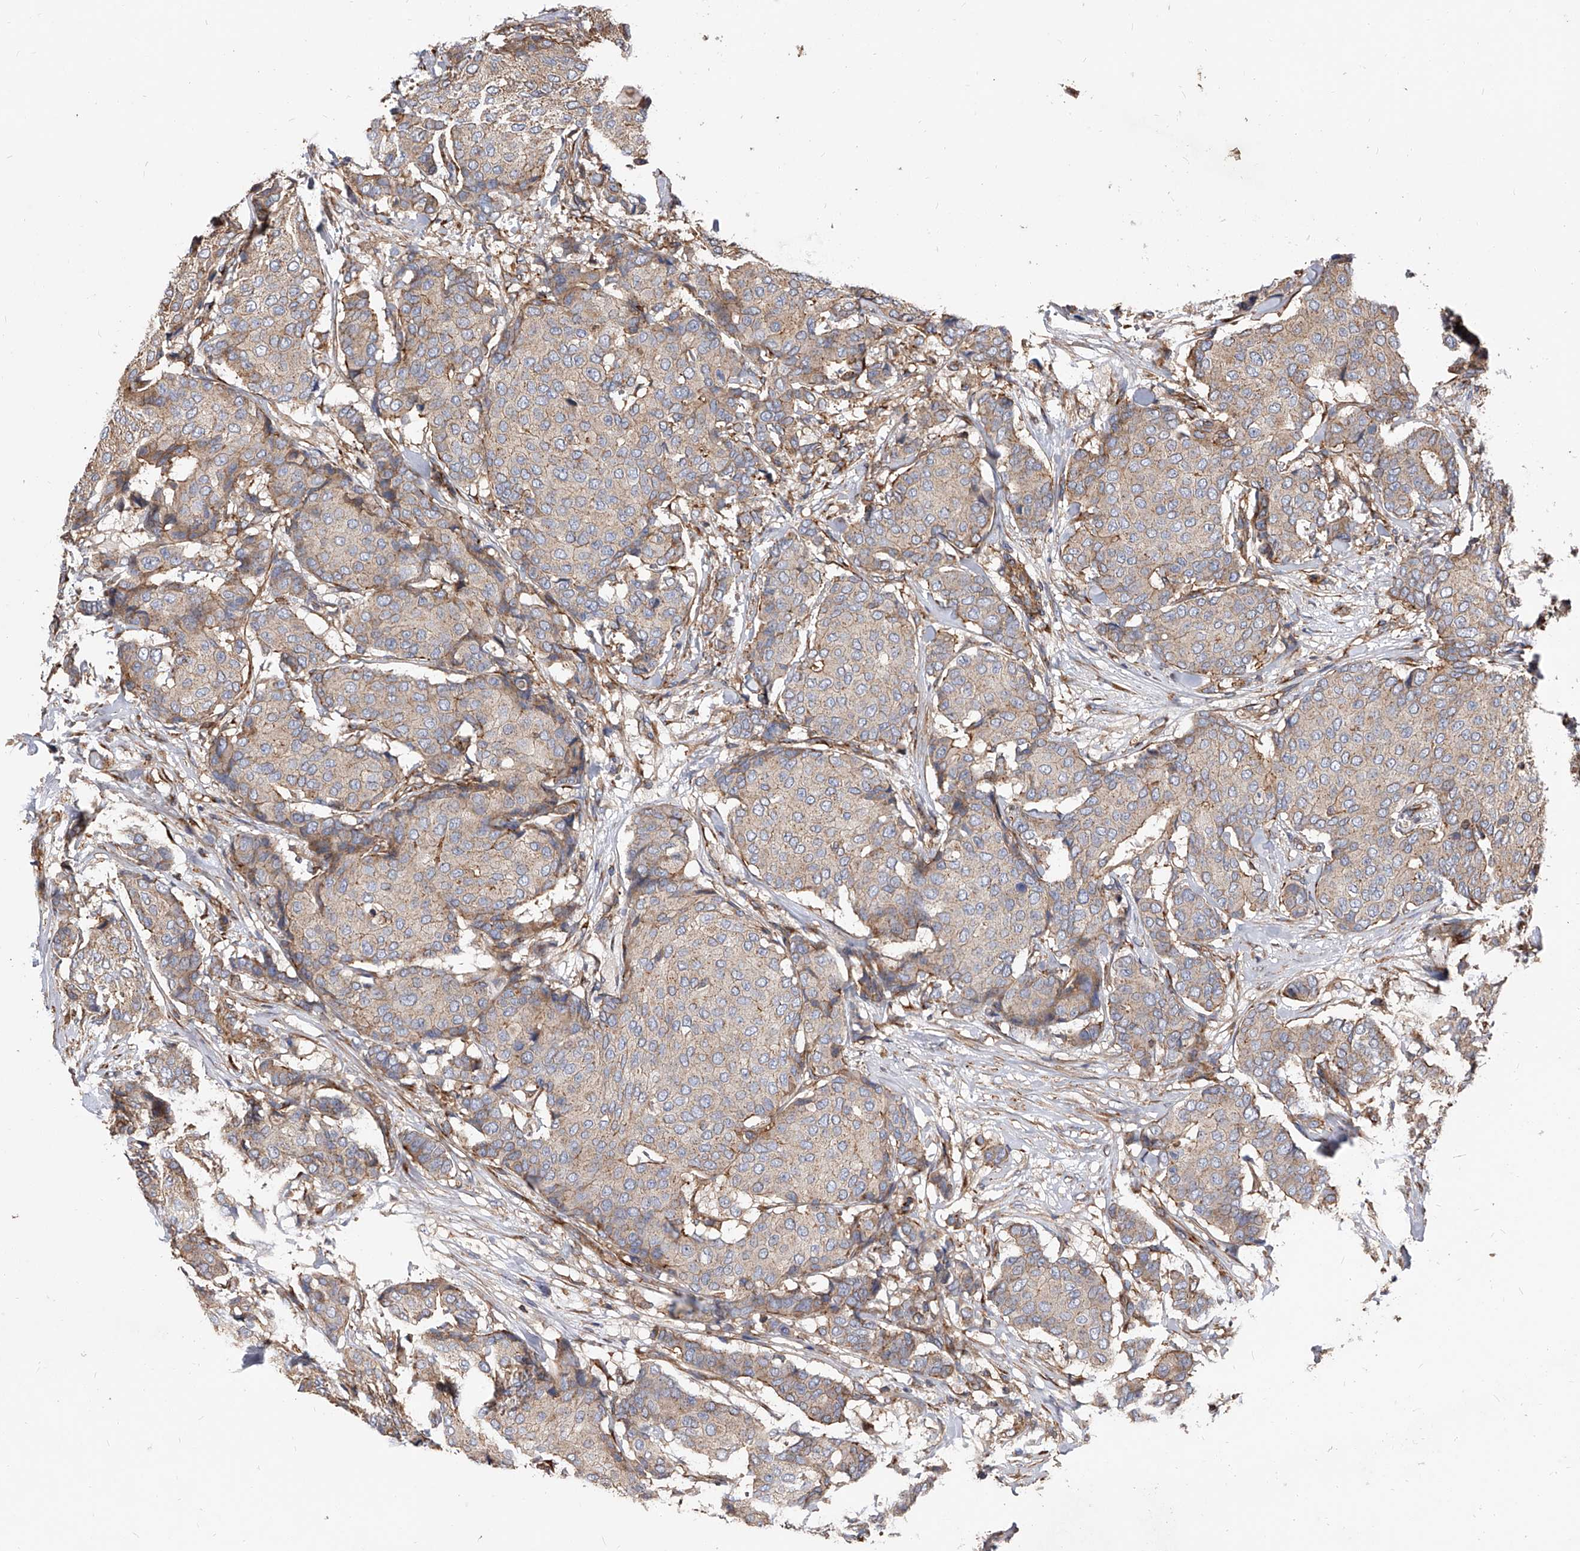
{"staining": {"intensity": "weak", "quantity": "<25%", "location": "cytoplasmic/membranous"}, "tissue": "breast cancer", "cell_type": "Tumor cells", "image_type": "cancer", "snomed": [{"axis": "morphology", "description": "Duct carcinoma"}, {"axis": "topography", "description": "Breast"}], "caption": "Histopathology image shows no protein positivity in tumor cells of breast cancer (infiltrating ductal carcinoma) tissue. (DAB IHC with hematoxylin counter stain).", "gene": "PISD", "patient": {"sex": "female", "age": 75}}